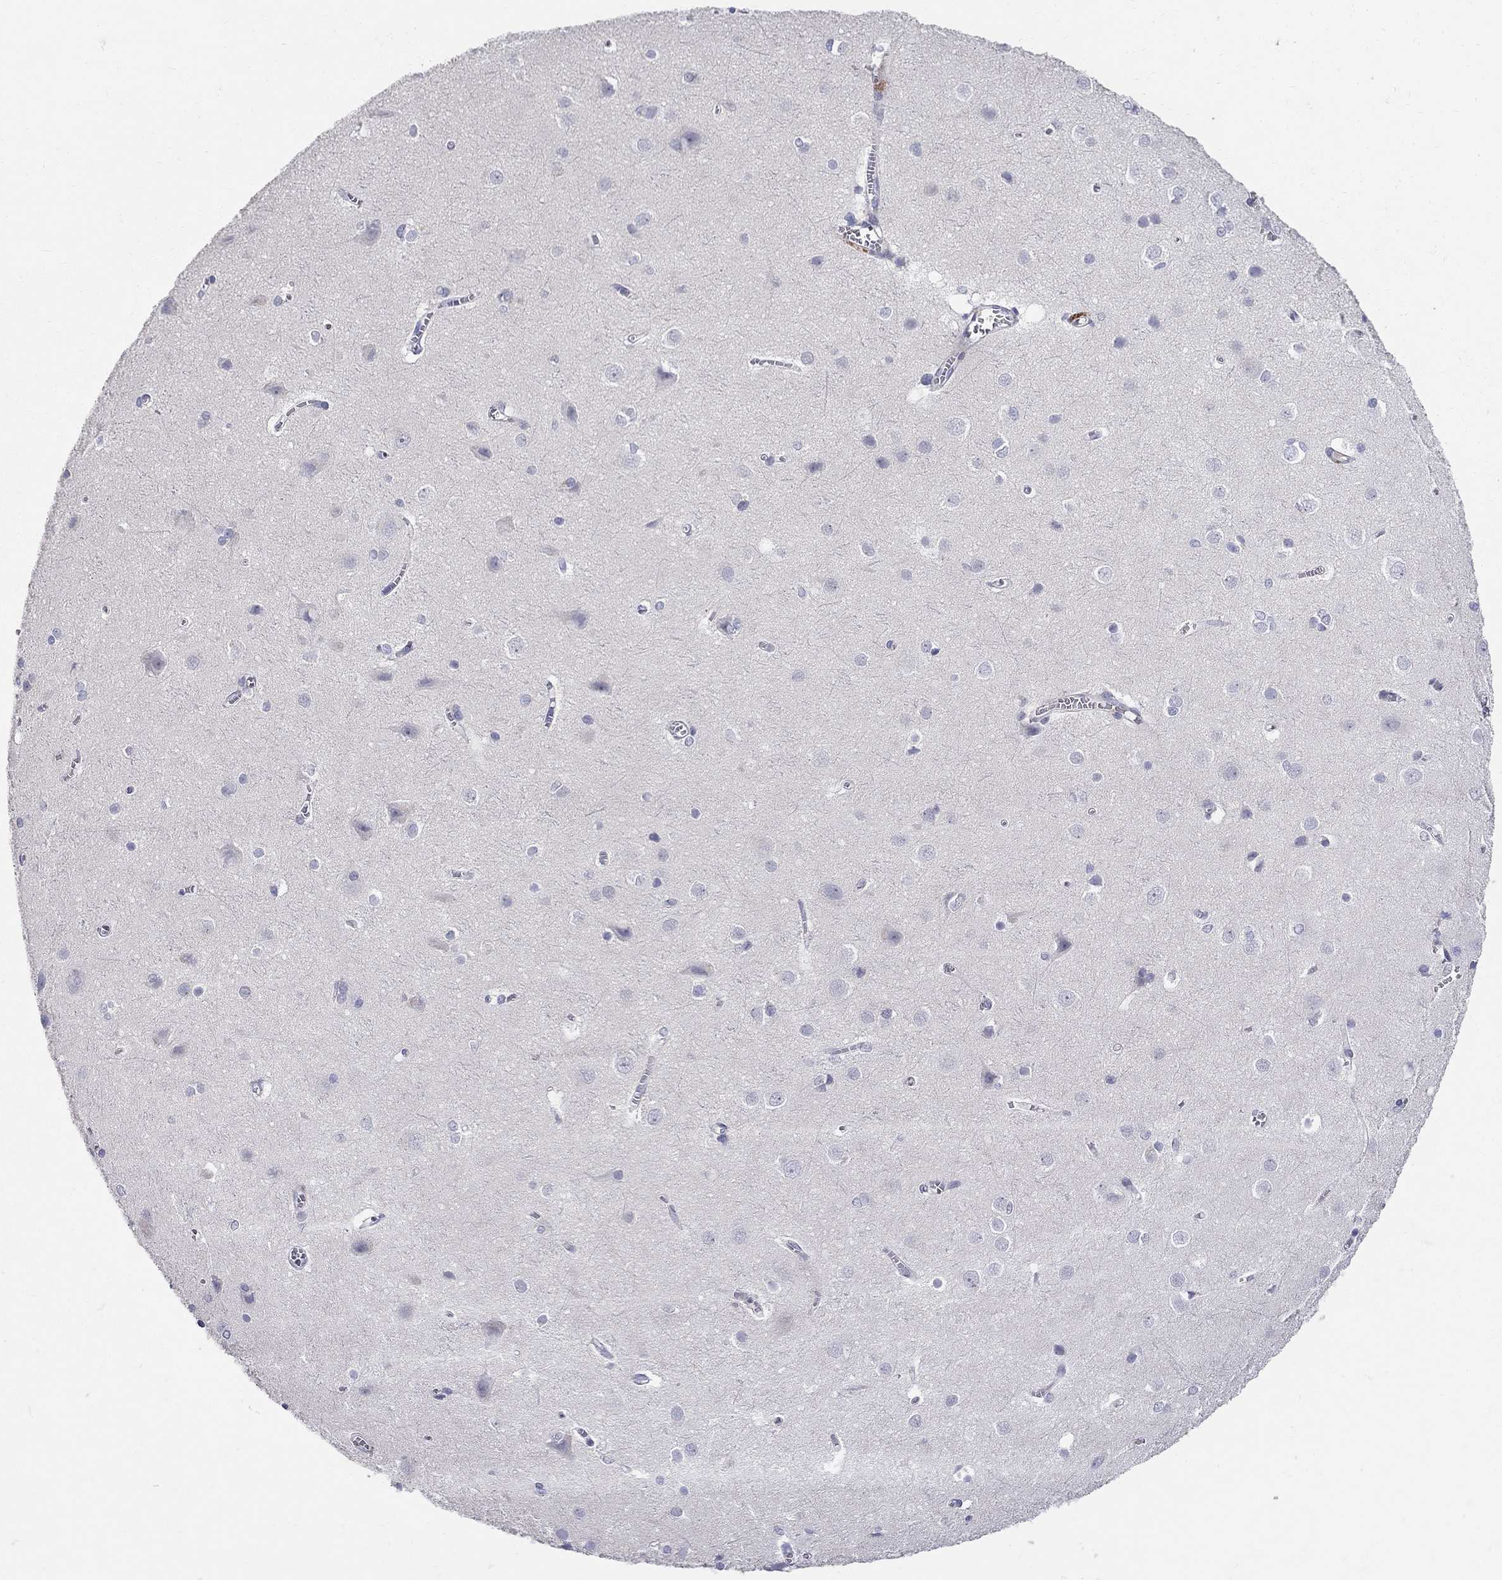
{"staining": {"intensity": "negative", "quantity": "none", "location": "none"}, "tissue": "cerebral cortex", "cell_type": "Endothelial cells", "image_type": "normal", "snomed": [{"axis": "morphology", "description": "Normal tissue, NOS"}, {"axis": "topography", "description": "Cerebral cortex"}], "caption": "Human cerebral cortex stained for a protein using IHC displays no expression in endothelial cells.", "gene": "HMX2", "patient": {"sex": "male", "age": 37}}